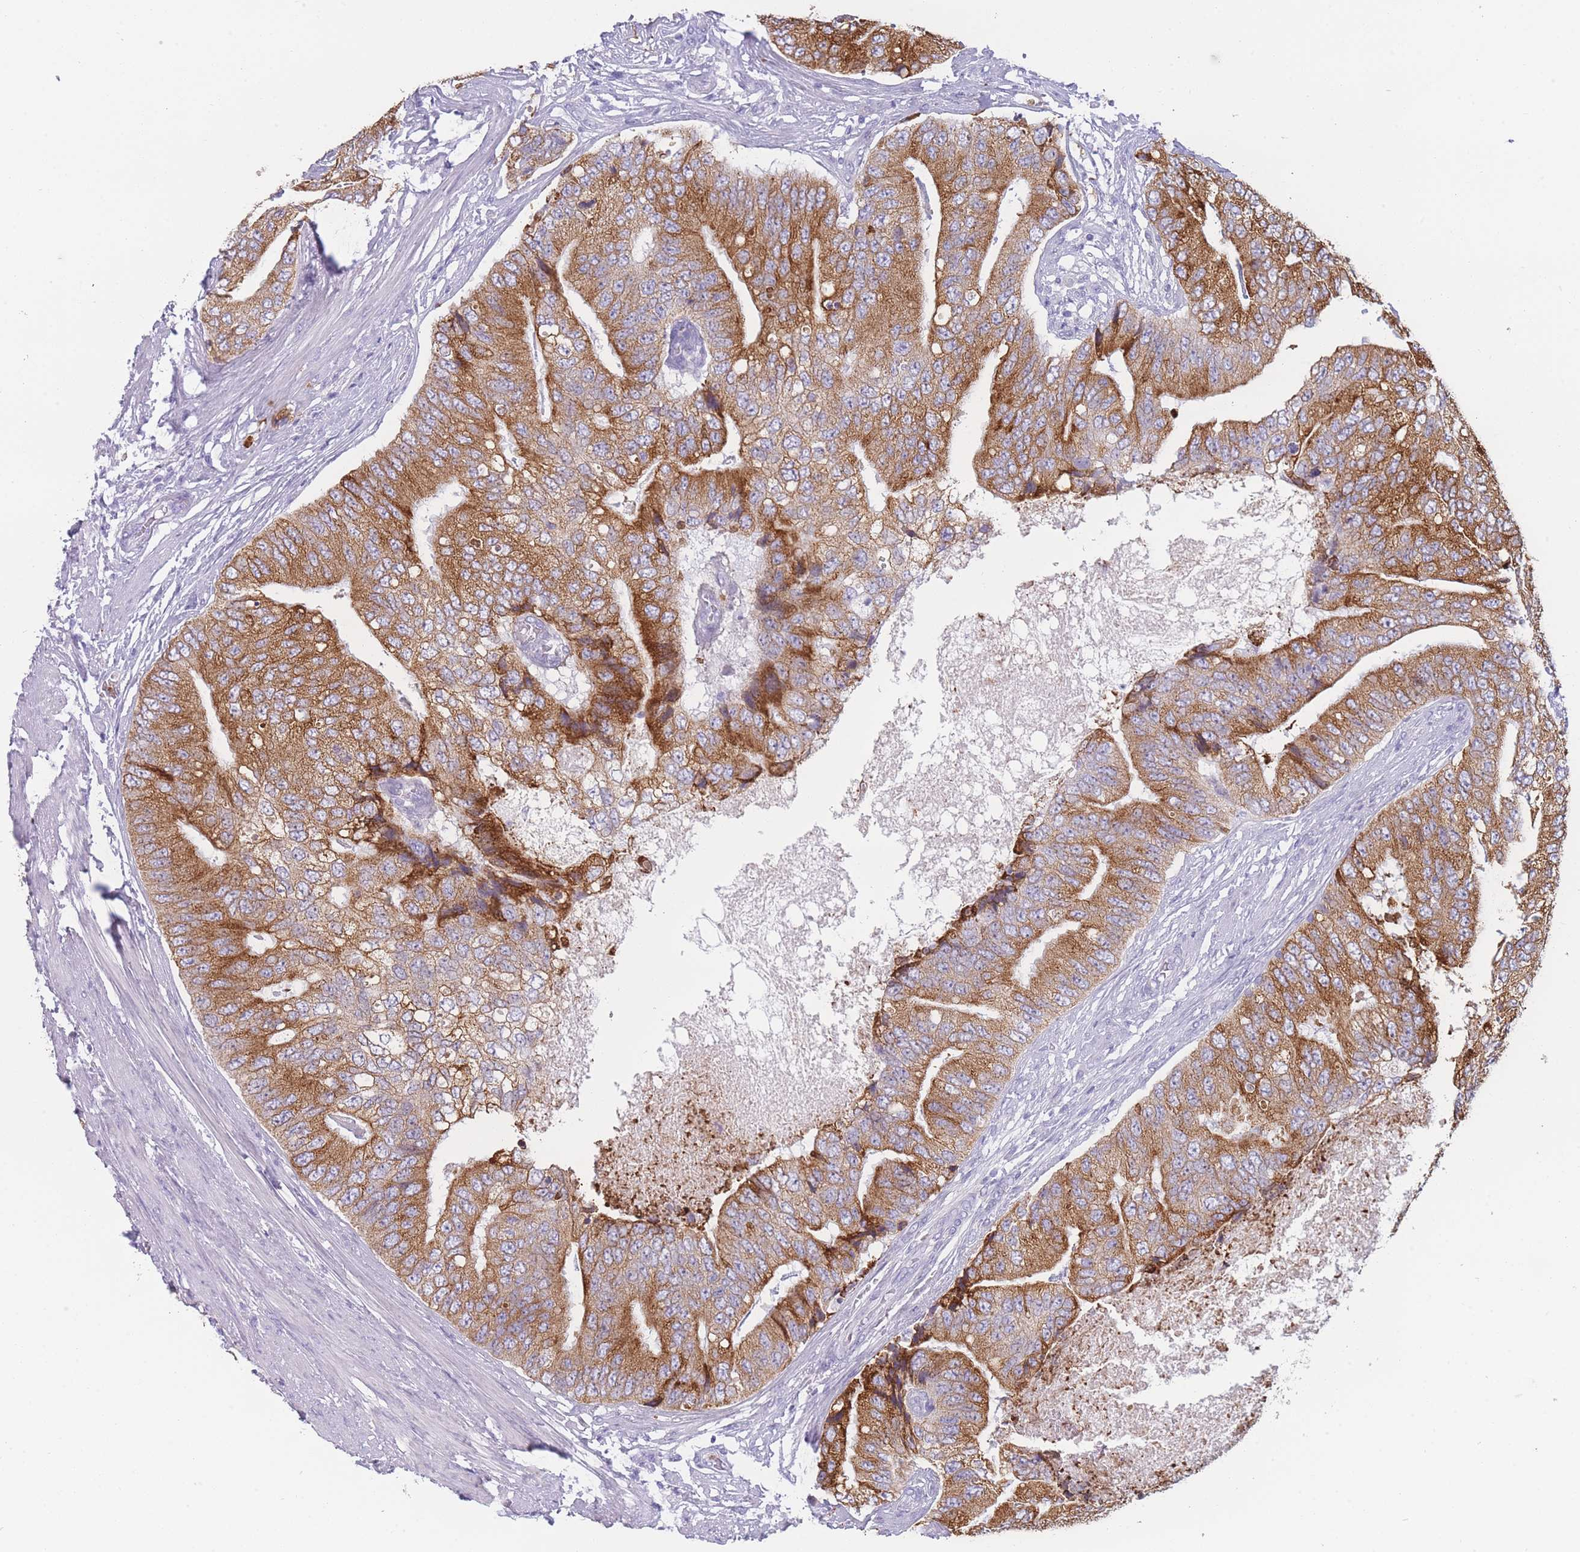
{"staining": {"intensity": "moderate", "quantity": ">75%", "location": "cytoplasmic/membranous"}, "tissue": "prostate cancer", "cell_type": "Tumor cells", "image_type": "cancer", "snomed": [{"axis": "morphology", "description": "Adenocarcinoma, High grade"}, {"axis": "topography", "description": "Prostate"}], "caption": "A histopathology image showing moderate cytoplasmic/membranous expression in approximately >75% of tumor cells in prostate adenocarcinoma (high-grade), as visualized by brown immunohistochemical staining.", "gene": "ZNF627", "patient": {"sex": "male", "age": 70}}